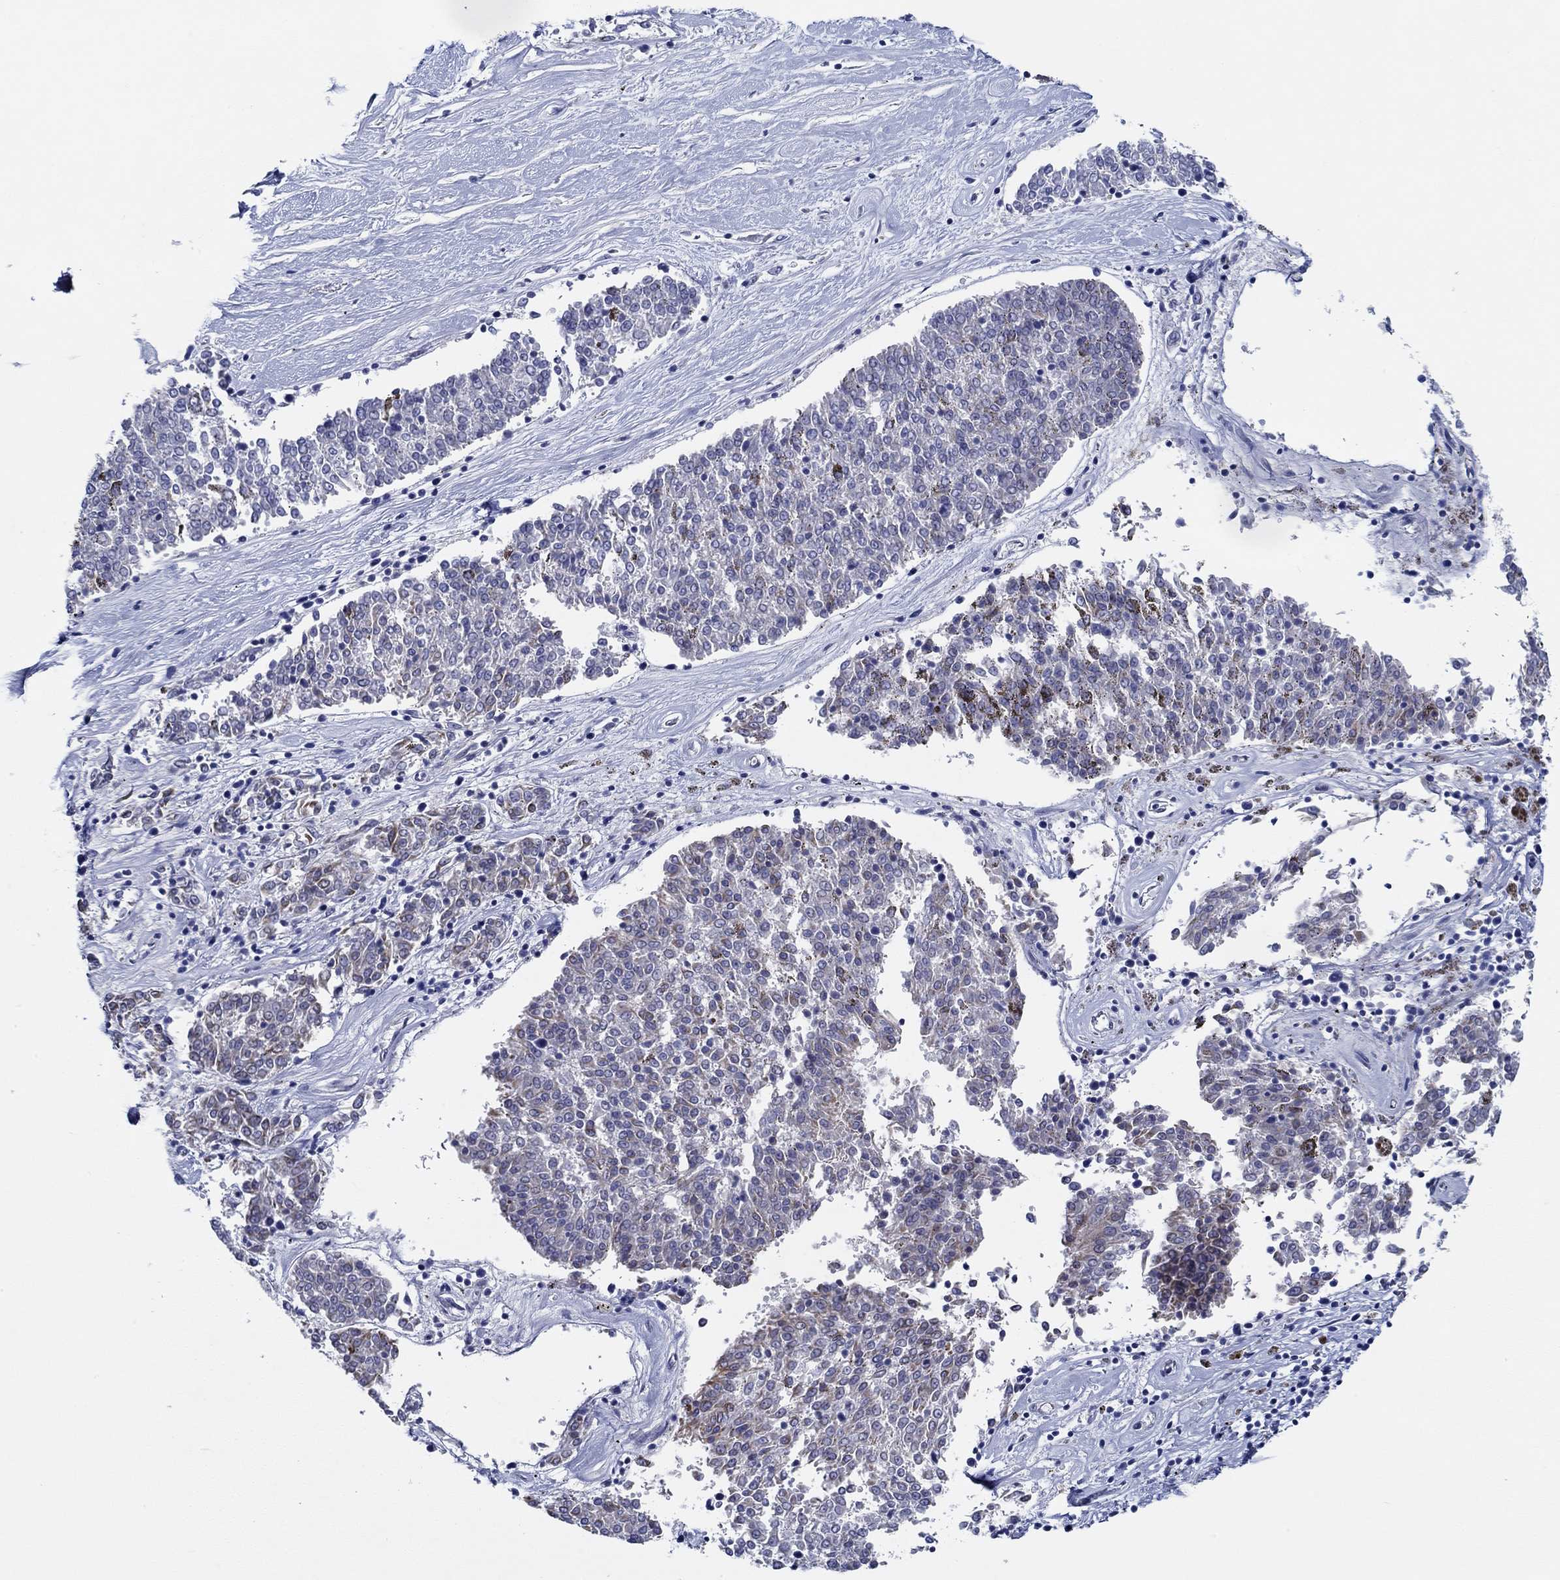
{"staining": {"intensity": "negative", "quantity": "none", "location": "none"}, "tissue": "melanoma", "cell_type": "Tumor cells", "image_type": "cancer", "snomed": [{"axis": "morphology", "description": "Malignant melanoma, NOS"}, {"axis": "topography", "description": "Skin"}], "caption": "DAB (3,3'-diaminobenzidine) immunohistochemical staining of melanoma displays no significant positivity in tumor cells. (Stains: DAB (3,3'-diaminobenzidine) immunohistochemistry with hematoxylin counter stain, Microscopy: brightfield microscopy at high magnification).", "gene": "SLC34A1", "patient": {"sex": "female", "age": 72}}